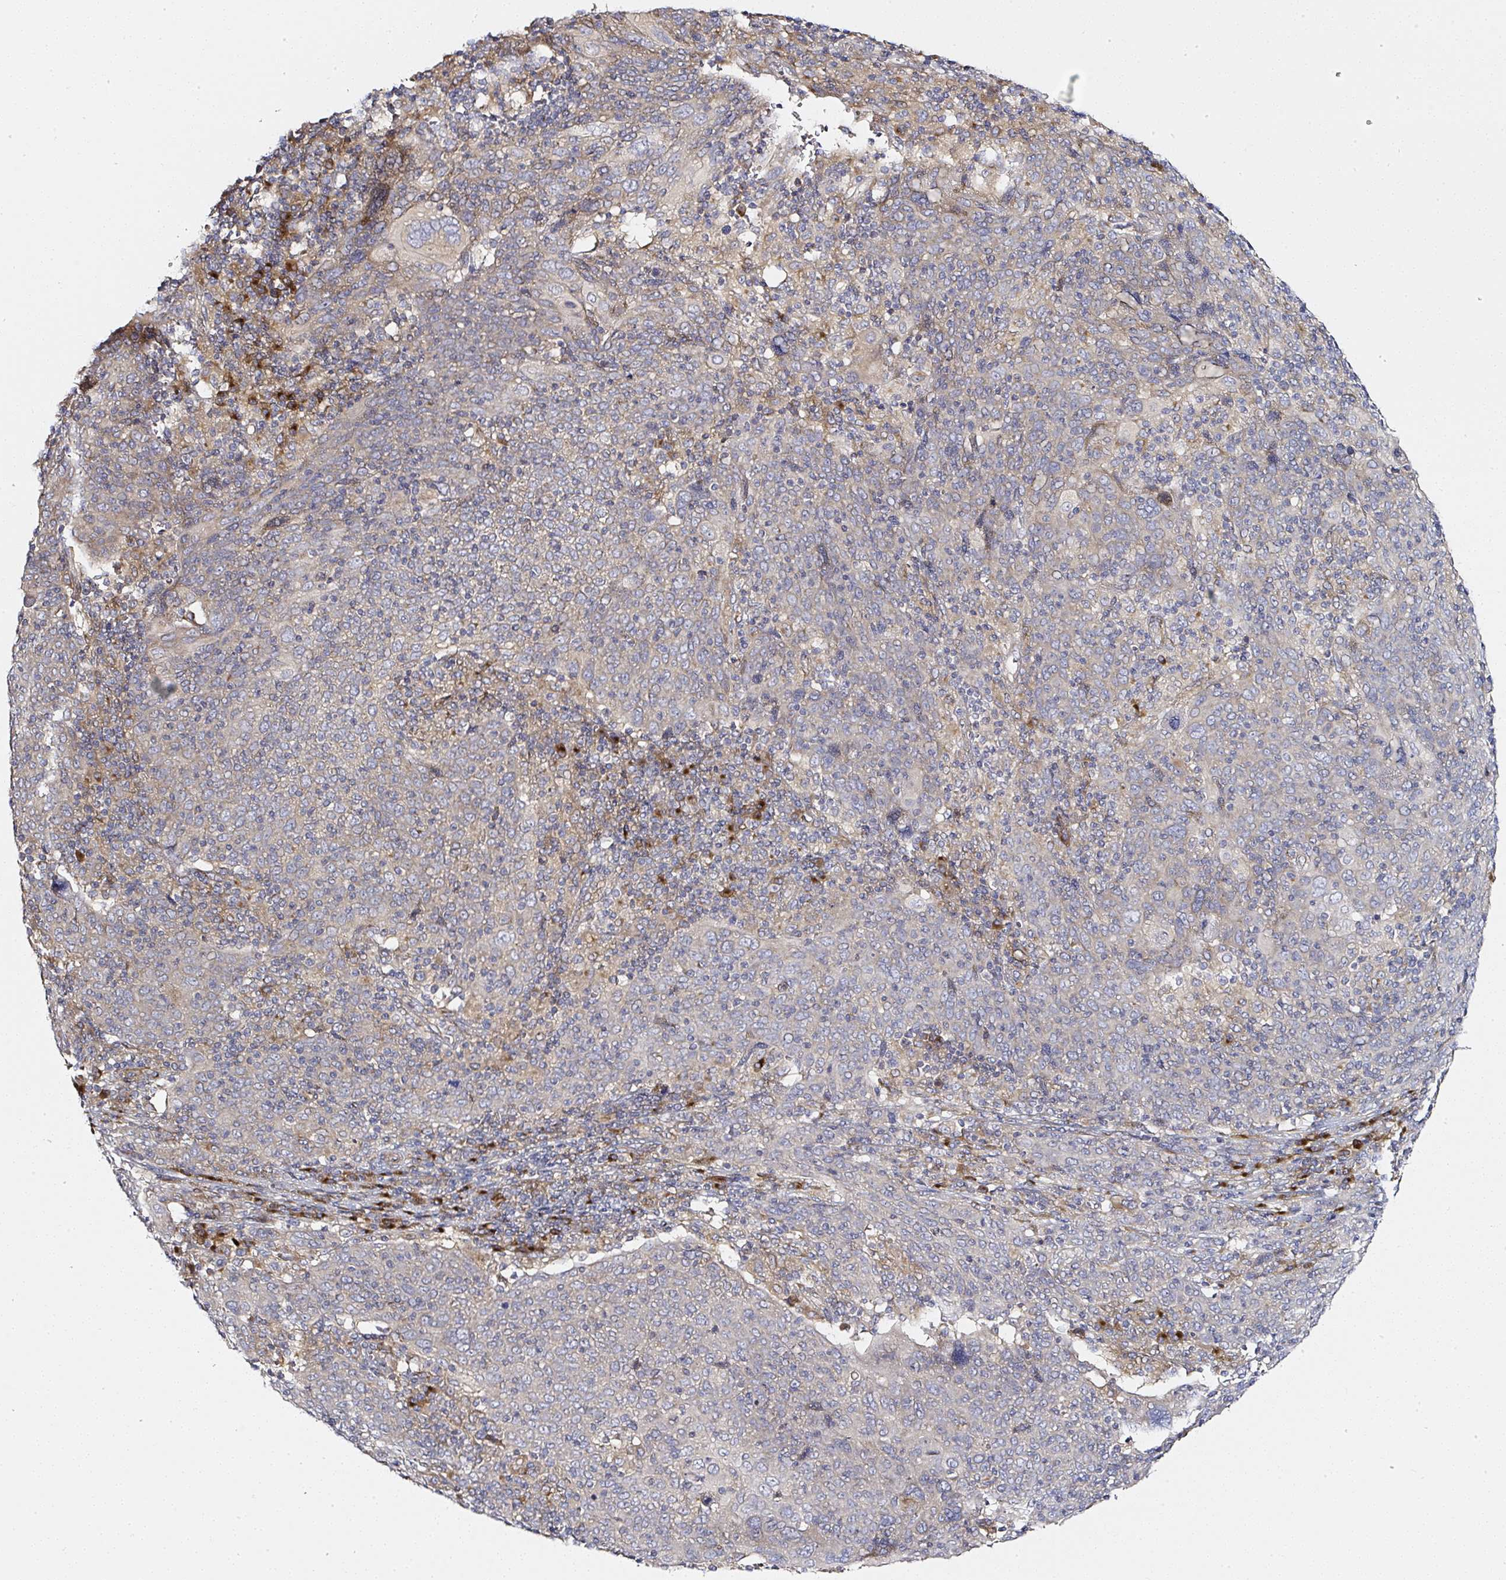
{"staining": {"intensity": "negative", "quantity": "none", "location": "none"}, "tissue": "cervical cancer", "cell_type": "Tumor cells", "image_type": "cancer", "snomed": [{"axis": "morphology", "description": "Squamous cell carcinoma, NOS"}, {"axis": "topography", "description": "Cervix"}], "caption": "This is an IHC micrograph of human squamous cell carcinoma (cervical). There is no staining in tumor cells.", "gene": "MLX", "patient": {"sex": "female", "age": 67}}